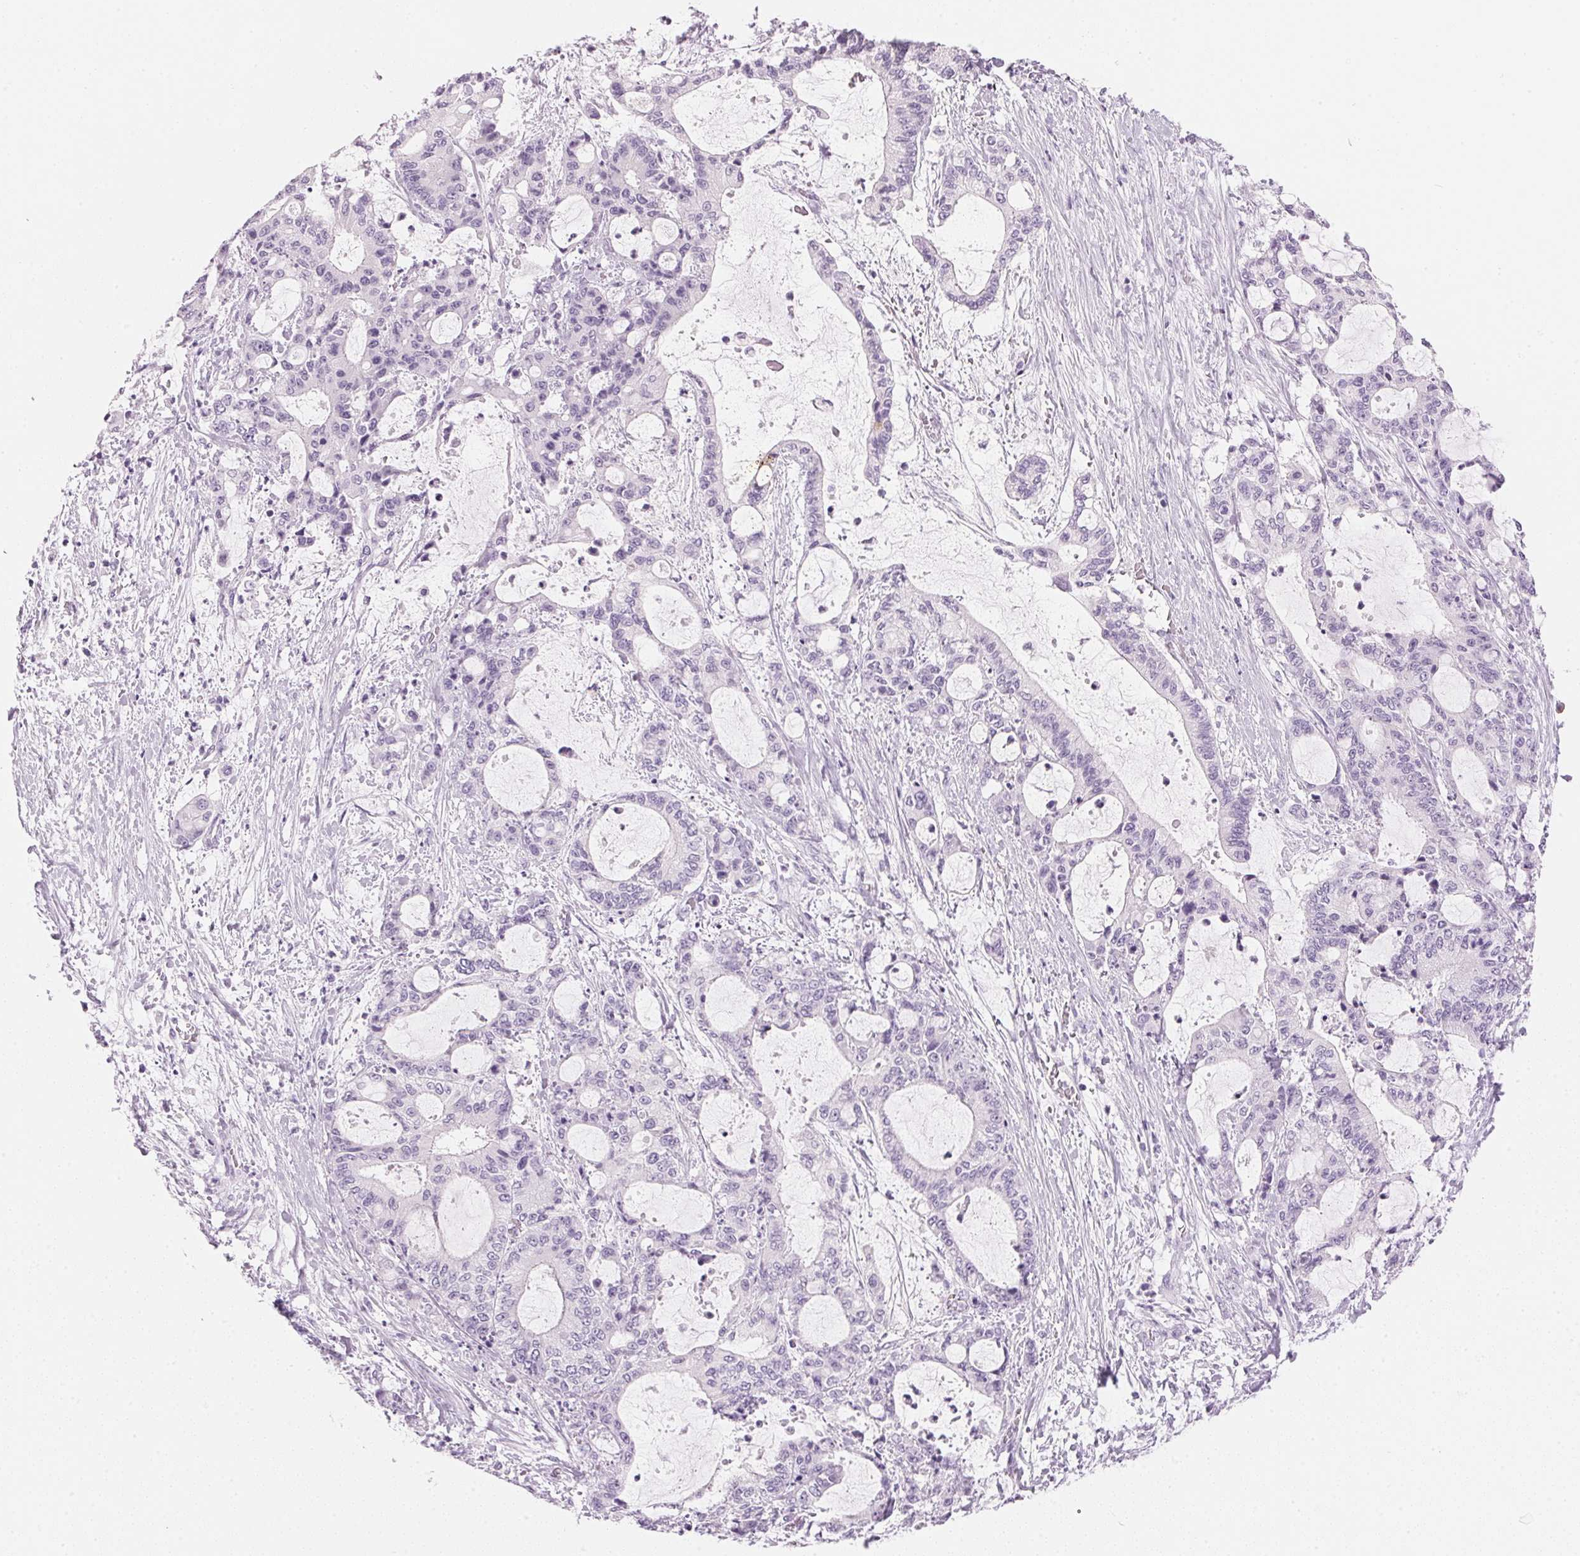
{"staining": {"intensity": "negative", "quantity": "none", "location": "none"}, "tissue": "liver cancer", "cell_type": "Tumor cells", "image_type": "cancer", "snomed": [{"axis": "morphology", "description": "Normal tissue, NOS"}, {"axis": "morphology", "description": "Cholangiocarcinoma"}, {"axis": "topography", "description": "Liver"}, {"axis": "topography", "description": "Peripheral nerve tissue"}], "caption": "Immunohistochemical staining of liver cancer reveals no significant expression in tumor cells.", "gene": "IGFBP1", "patient": {"sex": "female", "age": 73}}